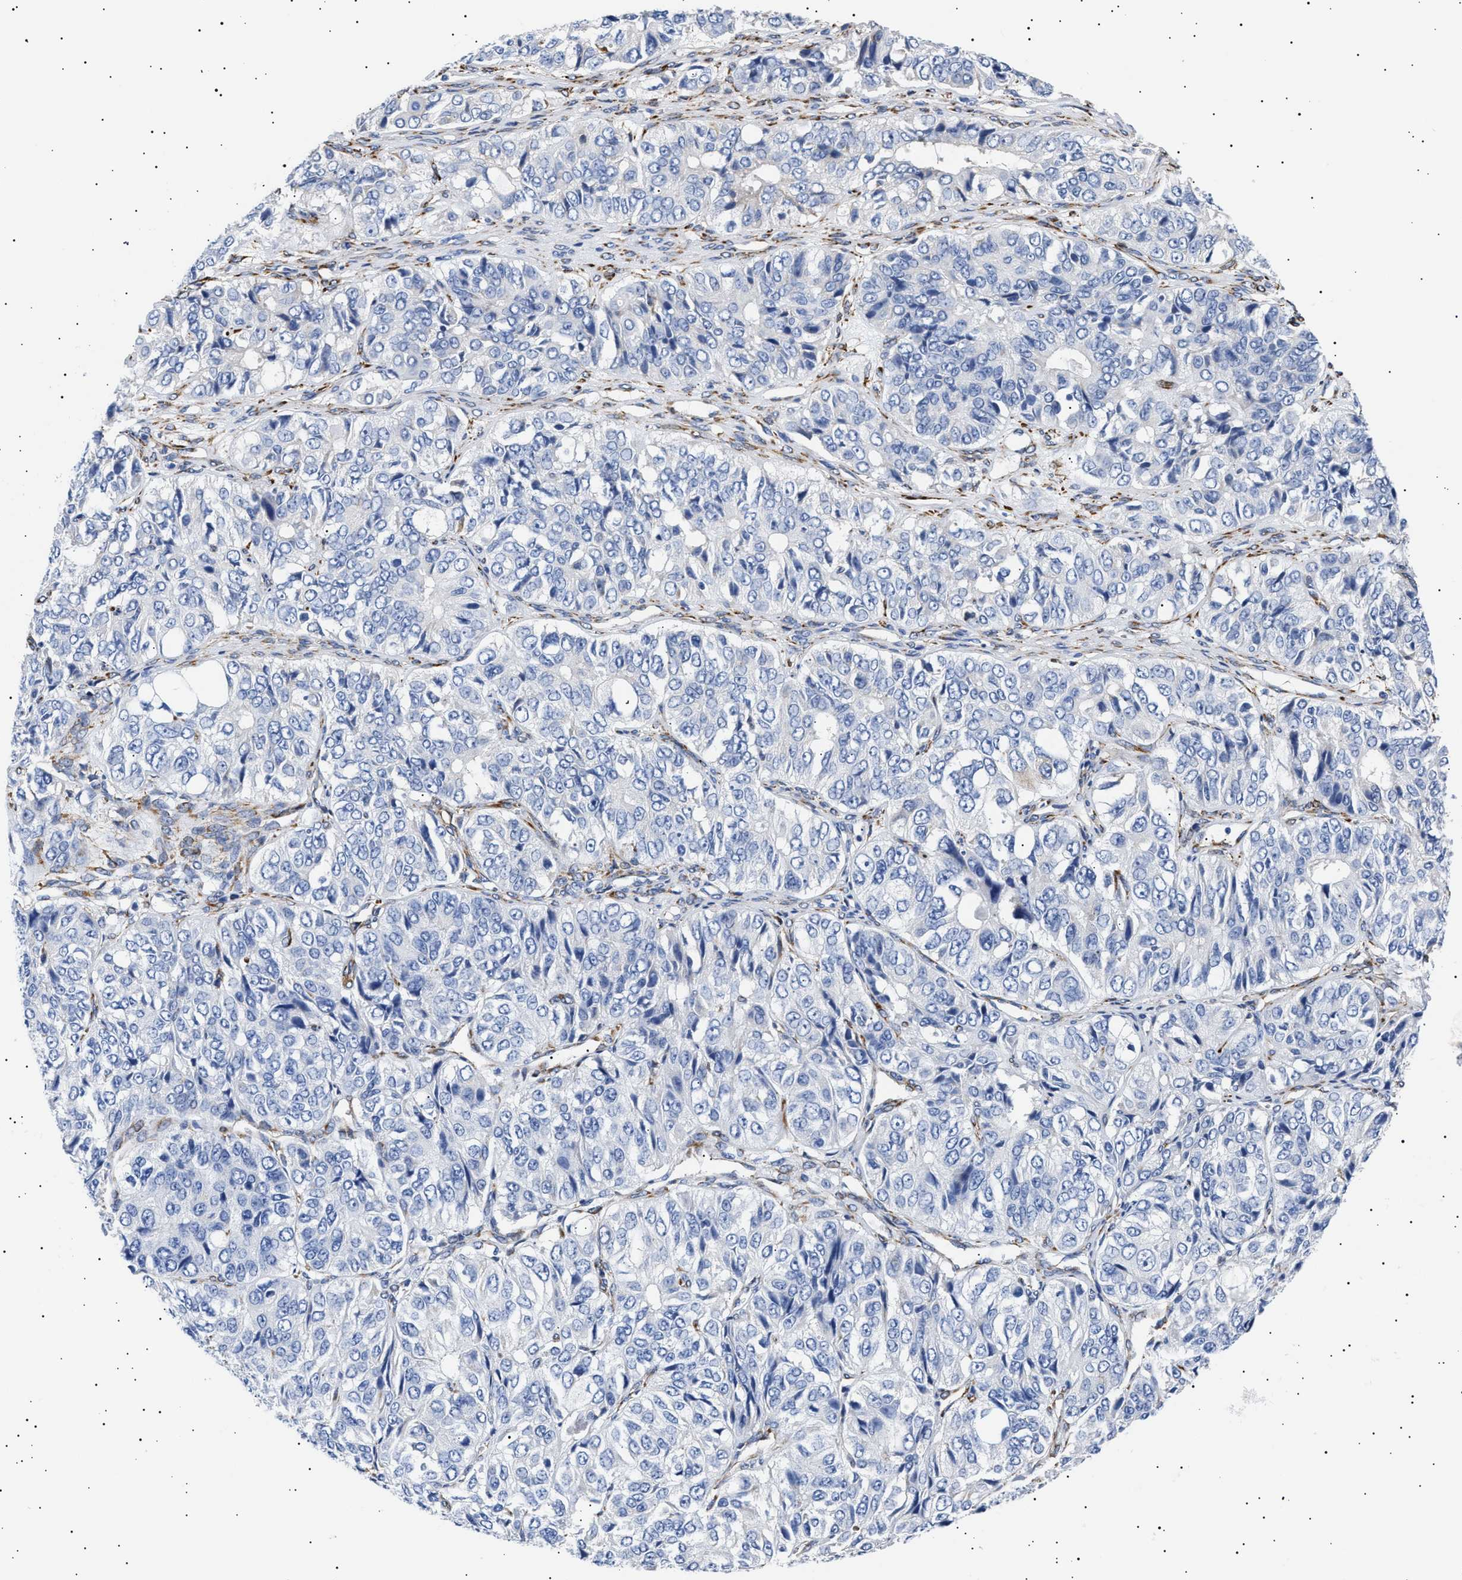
{"staining": {"intensity": "negative", "quantity": "none", "location": "none"}, "tissue": "ovarian cancer", "cell_type": "Tumor cells", "image_type": "cancer", "snomed": [{"axis": "morphology", "description": "Carcinoma, endometroid"}, {"axis": "topography", "description": "Ovary"}], "caption": "Immunohistochemistry micrograph of human ovarian endometroid carcinoma stained for a protein (brown), which shows no positivity in tumor cells.", "gene": "HEMGN", "patient": {"sex": "female", "age": 51}}